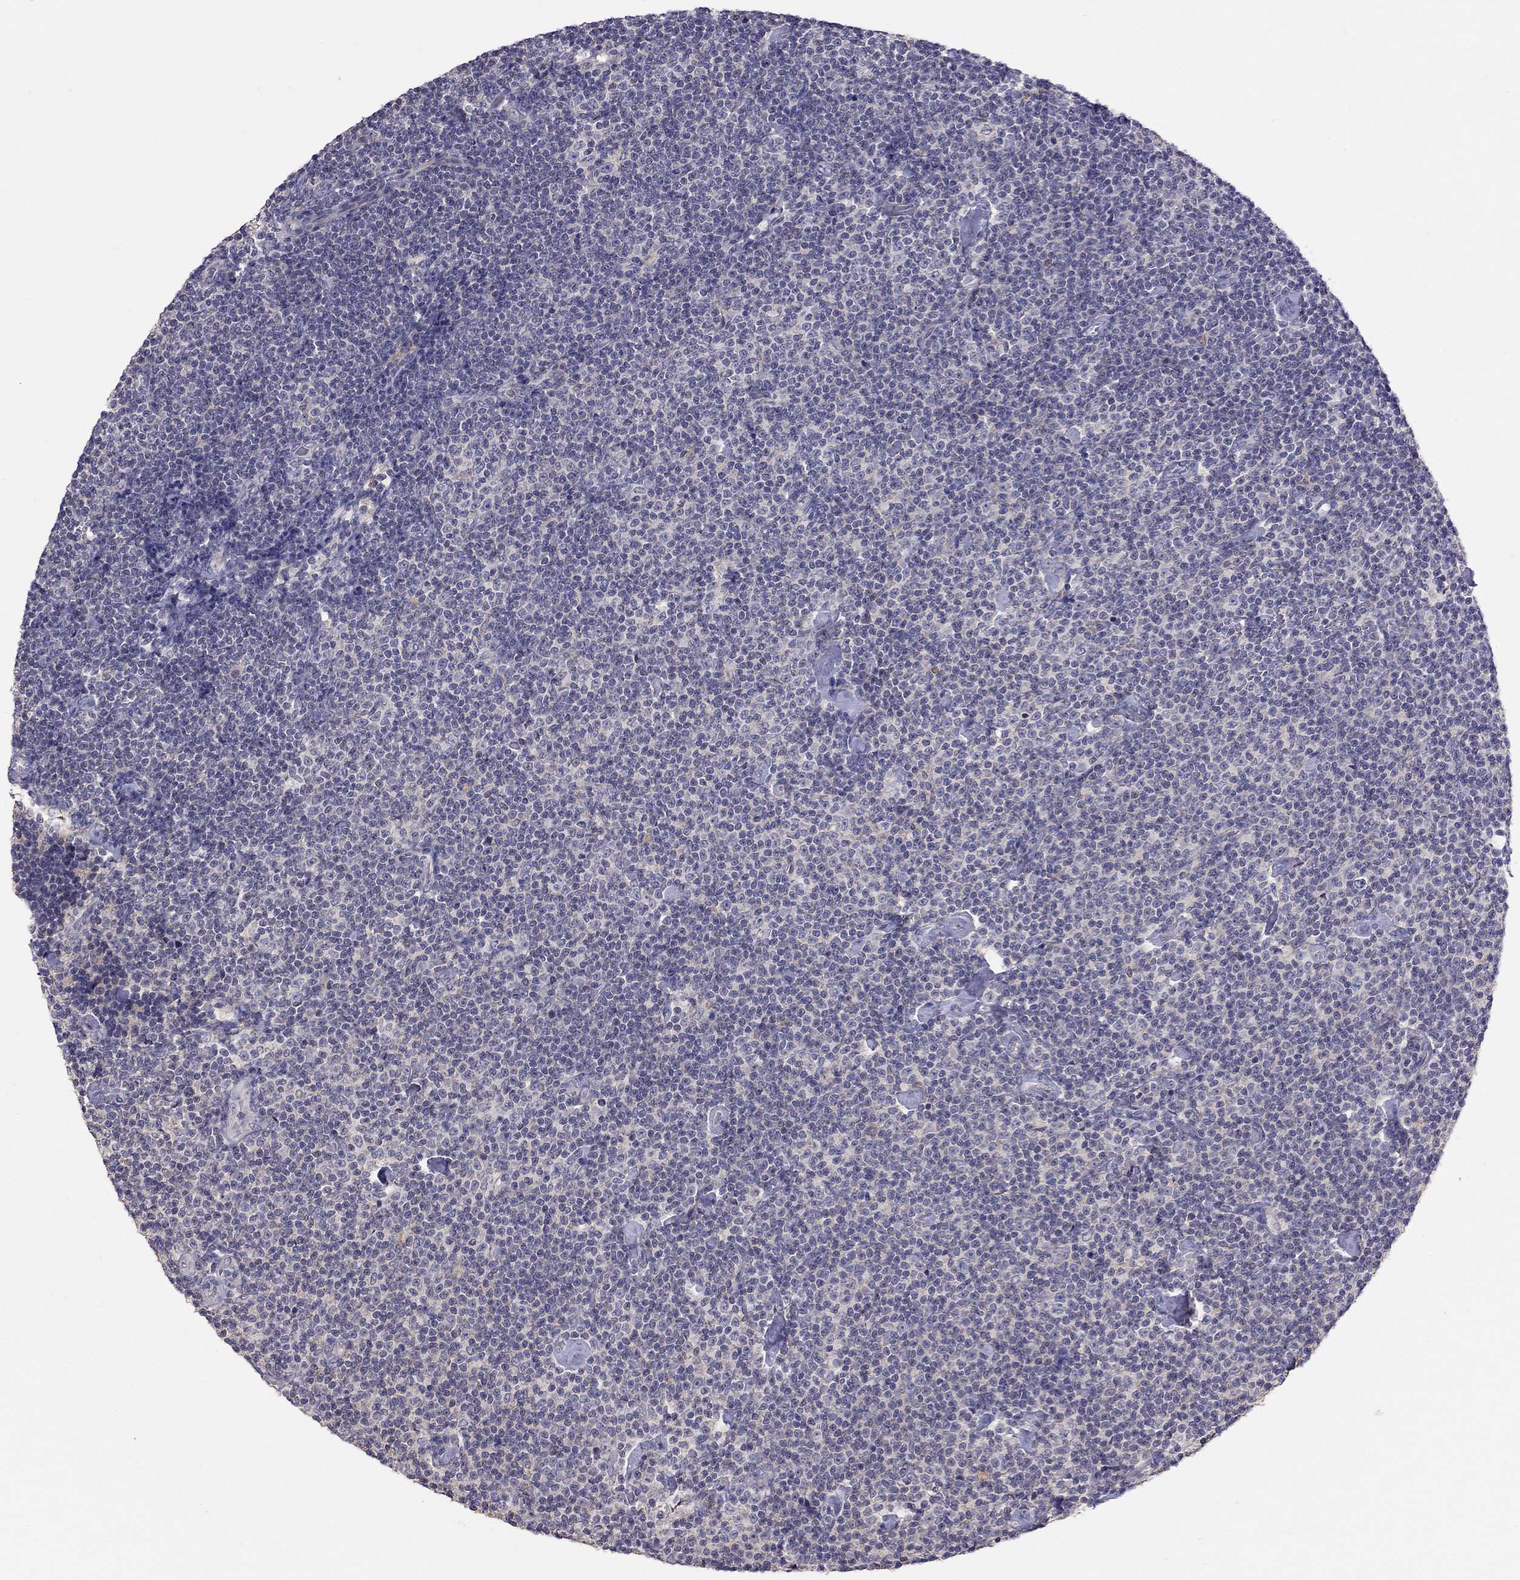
{"staining": {"intensity": "negative", "quantity": "none", "location": "none"}, "tissue": "lymphoma", "cell_type": "Tumor cells", "image_type": "cancer", "snomed": [{"axis": "morphology", "description": "Malignant lymphoma, non-Hodgkin's type, Low grade"}, {"axis": "topography", "description": "Lymph node"}], "caption": "High magnification brightfield microscopy of malignant lymphoma, non-Hodgkin's type (low-grade) stained with DAB (3,3'-diaminobenzidine) (brown) and counterstained with hematoxylin (blue): tumor cells show no significant expression.", "gene": "RTP5", "patient": {"sex": "male", "age": 81}}